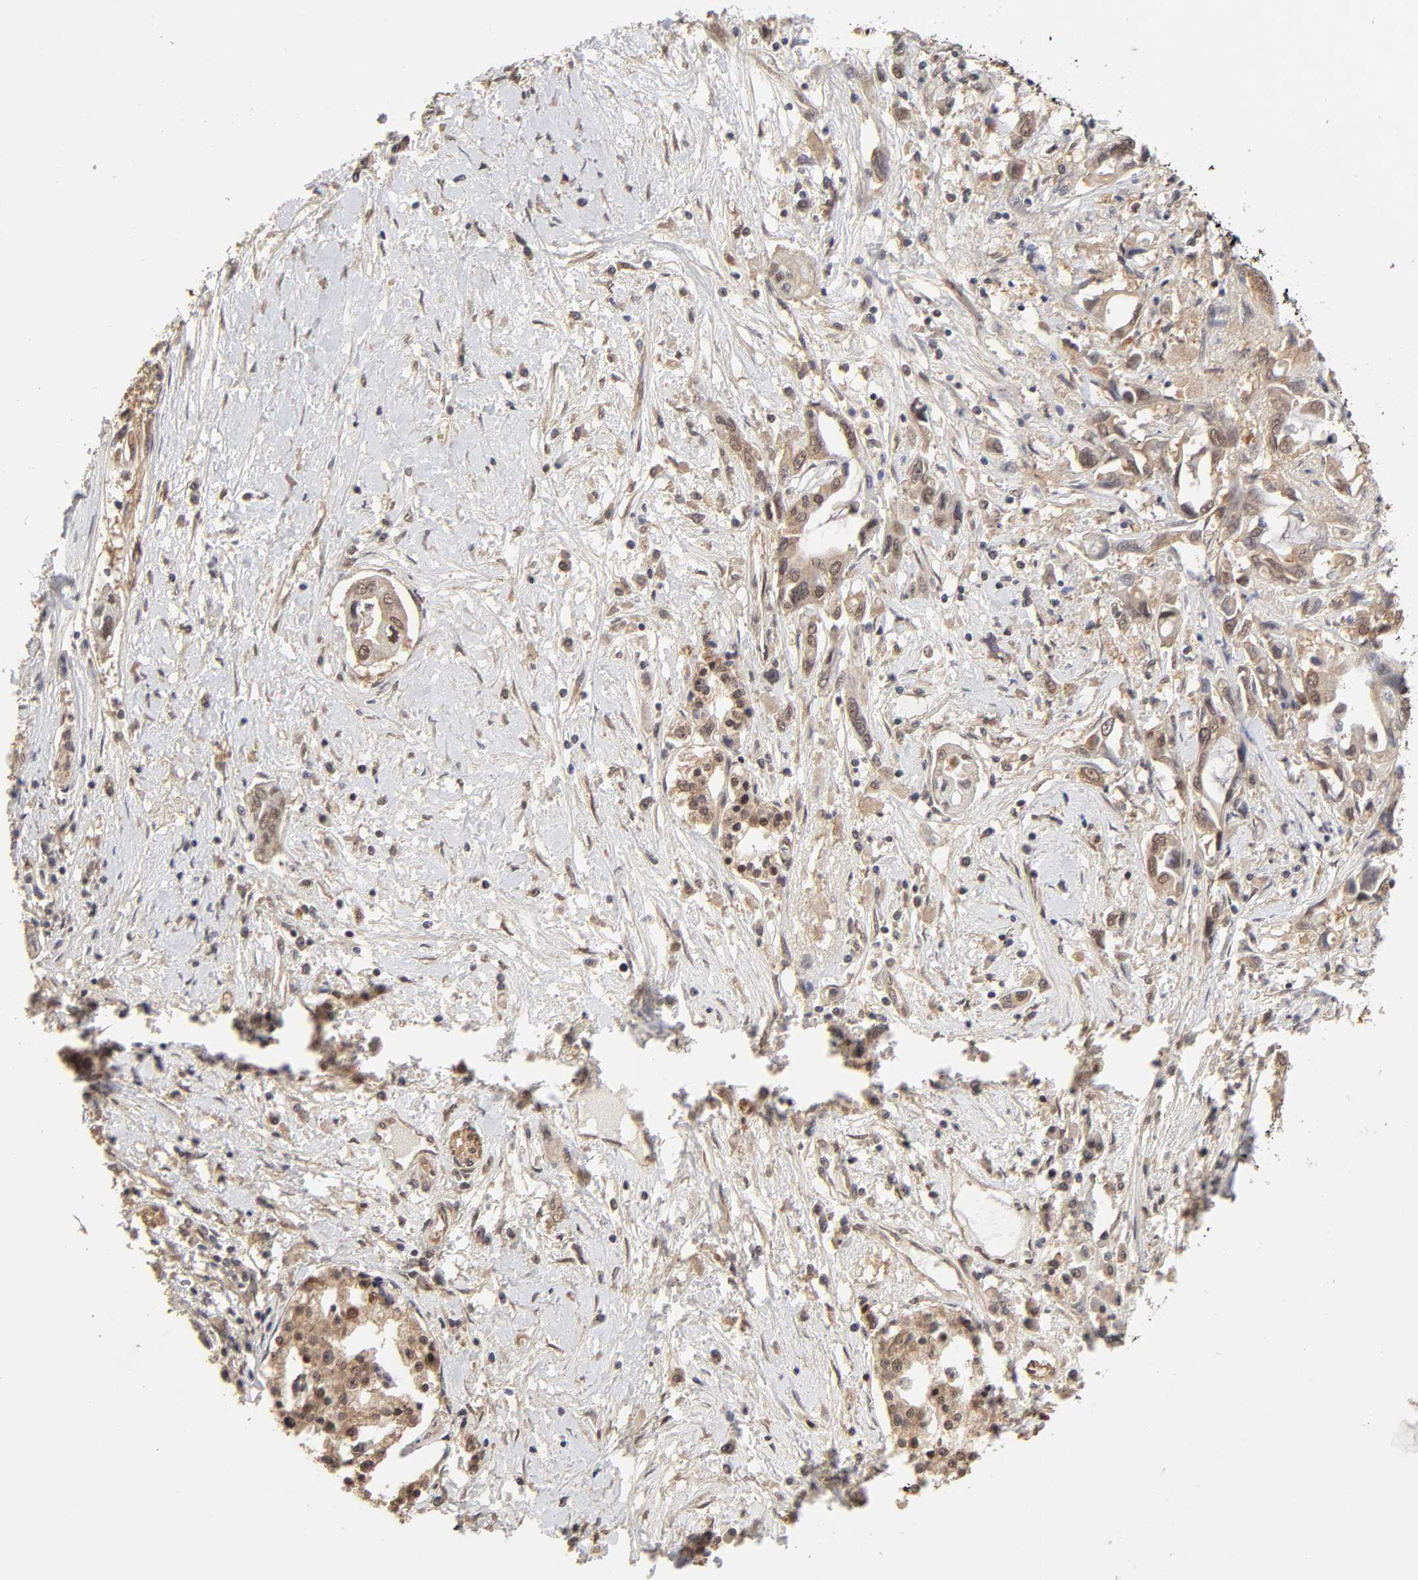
{"staining": {"intensity": "moderate", "quantity": ">75%", "location": "cytoplasmic/membranous"}, "tissue": "pancreatic cancer", "cell_type": "Tumor cells", "image_type": "cancer", "snomed": [{"axis": "morphology", "description": "Adenocarcinoma, NOS"}, {"axis": "topography", "description": "Pancreas"}], "caption": "Pancreatic adenocarcinoma stained for a protein (brown) reveals moderate cytoplasmic/membranous positive staining in approximately >75% of tumor cells.", "gene": "MAPK1", "patient": {"sex": "female", "age": 57}}